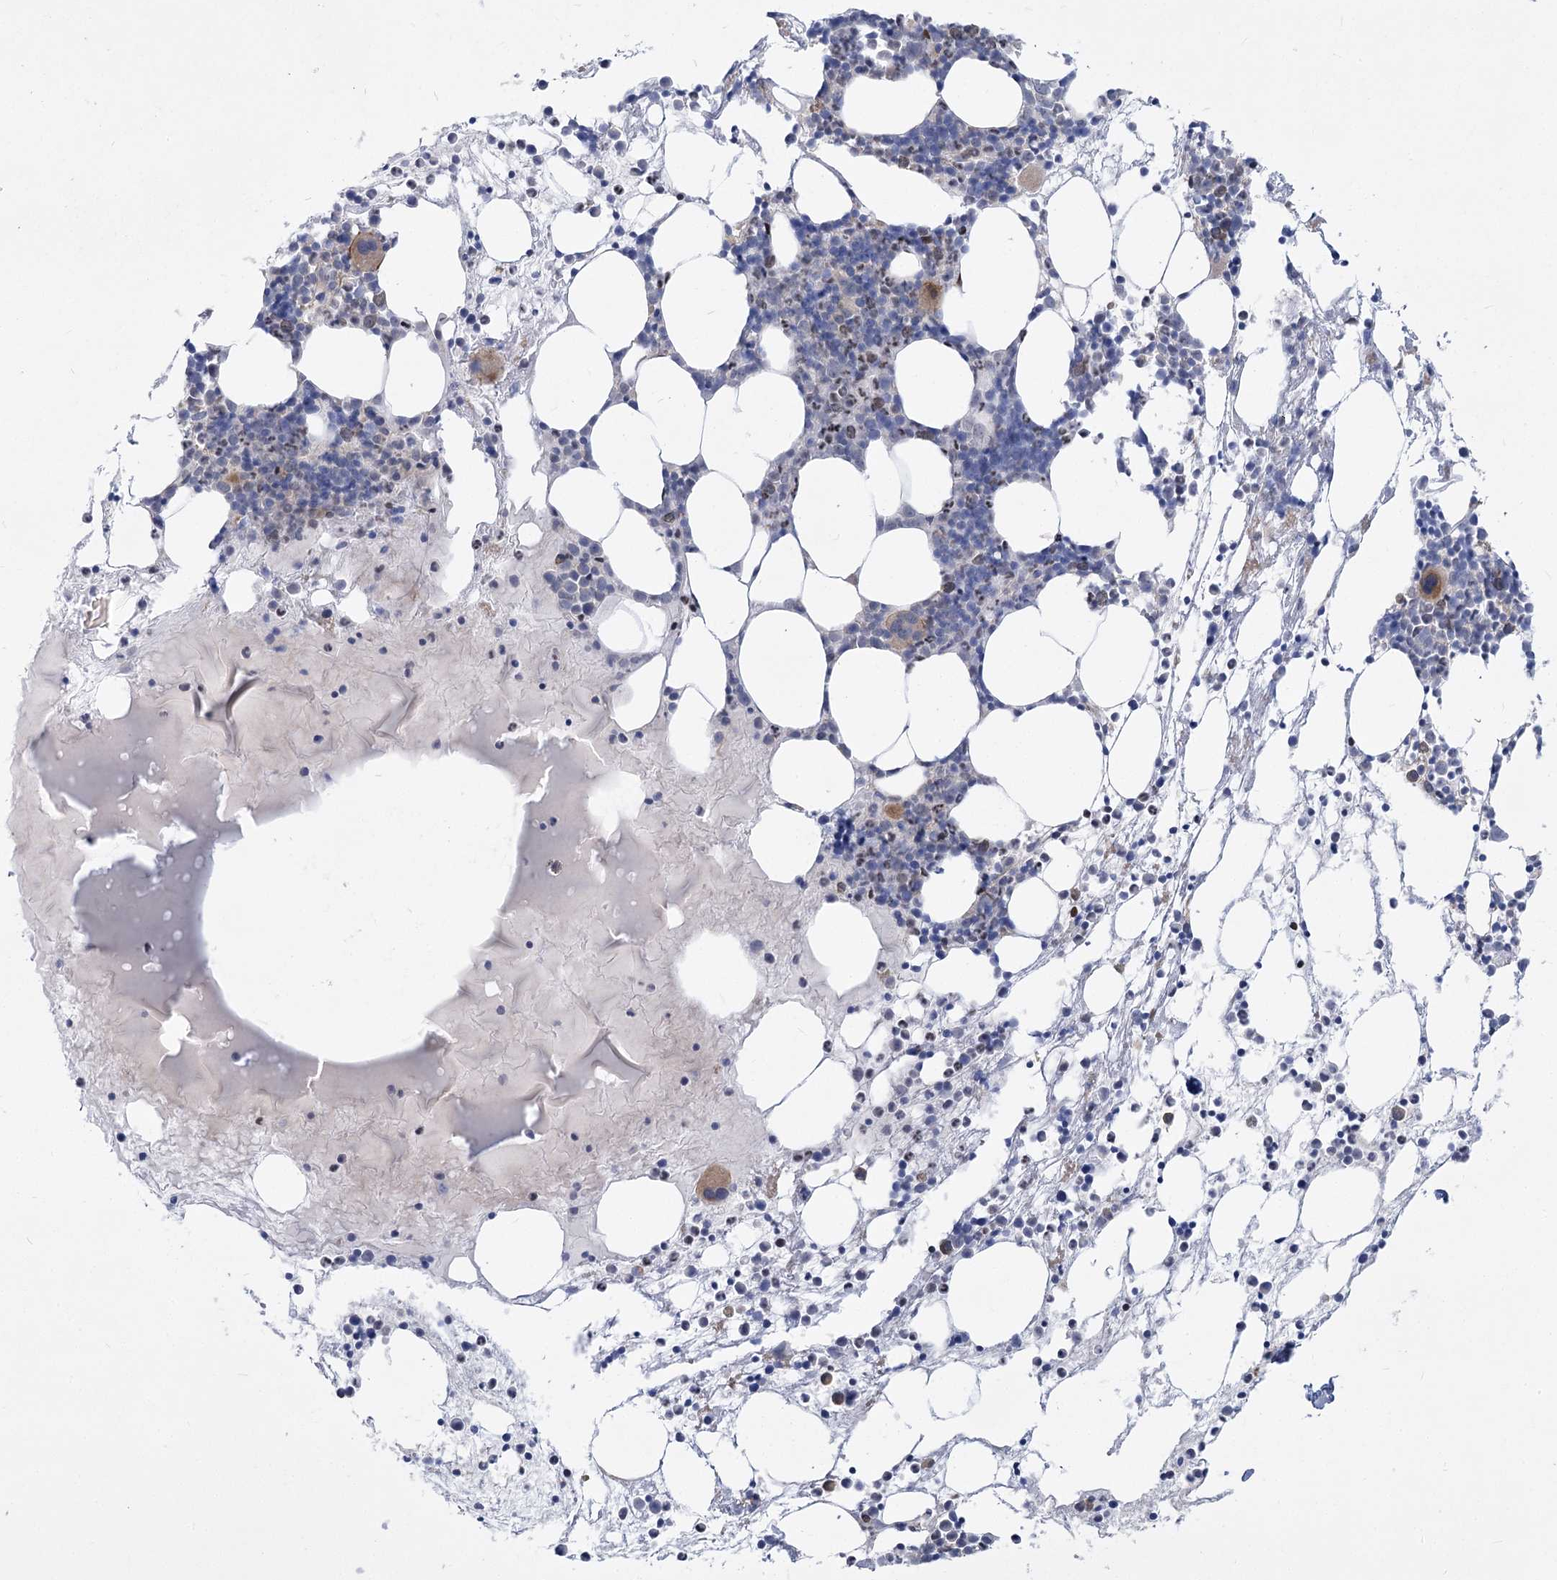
{"staining": {"intensity": "weak", "quantity": "<25%", "location": "cytoplasmic/membranous"}, "tissue": "bone marrow", "cell_type": "Hematopoietic cells", "image_type": "normal", "snomed": [{"axis": "morphology", "description": "Normal tissue, NOS"}, {"axis": "topography", "description": "Bone marrow"}], "caption": "Immunohistochemistry (IHC) photomicrograph of benign bone marrow: bone marrow stained with DAB (3,3'-diaminobenzidine) exhibits no significant protein expression in hematopoietic cells.", "gene": "ARSI", "patient": {"sex": "male", "age": 75}}